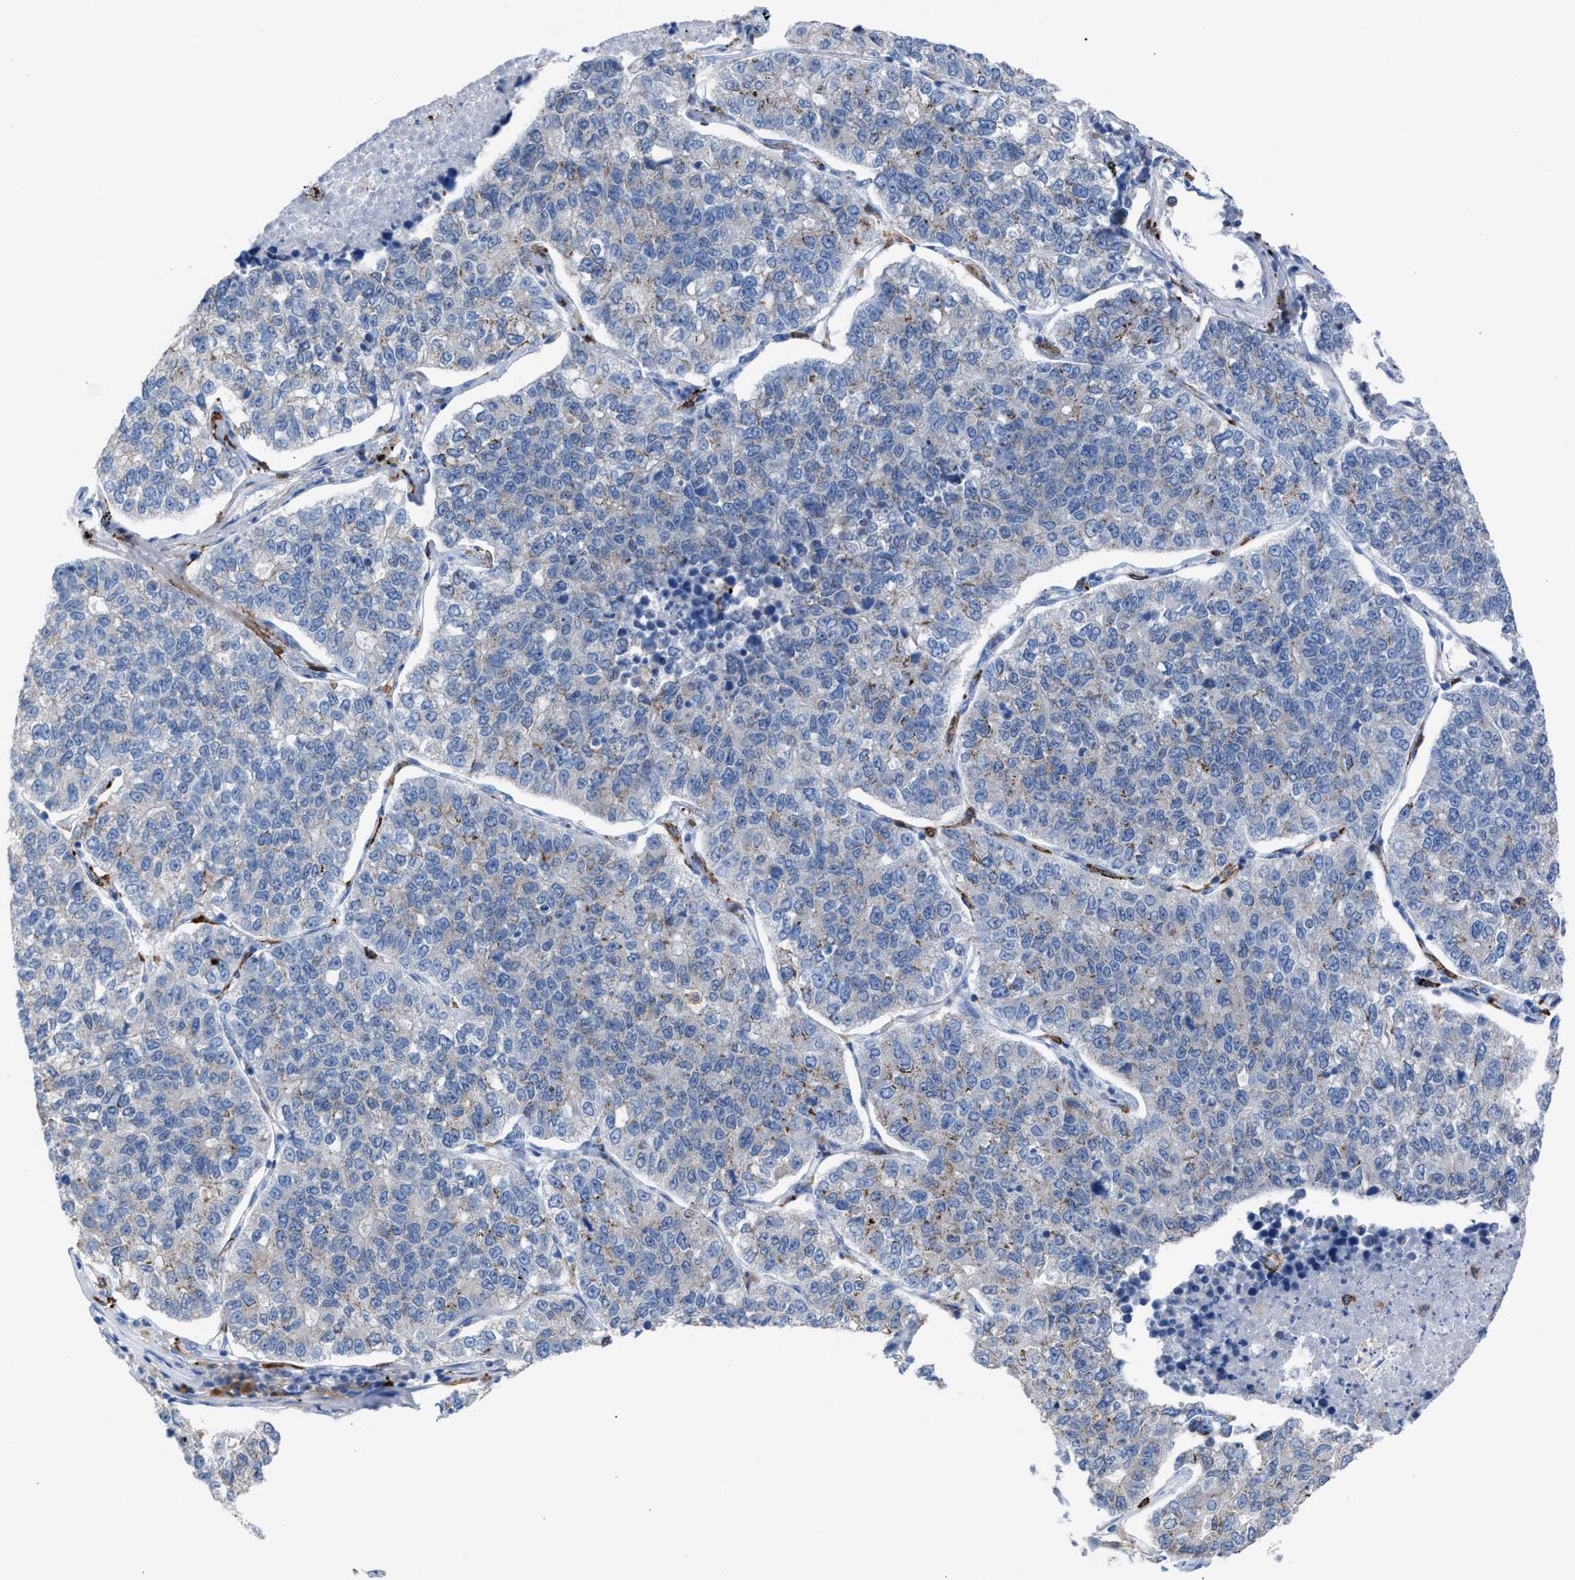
{"staining": {"intensity": "negative", "quantity": "none", "location": "none"}, "tissue": "lung cancer", "cell_type": "Tumor cells", "image_type": "cancer", "snomed": [{"axis": "morphology", "description": "Adenocarcinoma, NOS"}, {"axis": "topography", "description": "Lung"}], "caption": "Immunohistochemical staining of human lung adenocarcinoma reveals no significant expression in tumor cells.", "gene": "SLC47A1", "patient": {"sex": "male", "age": 49}}